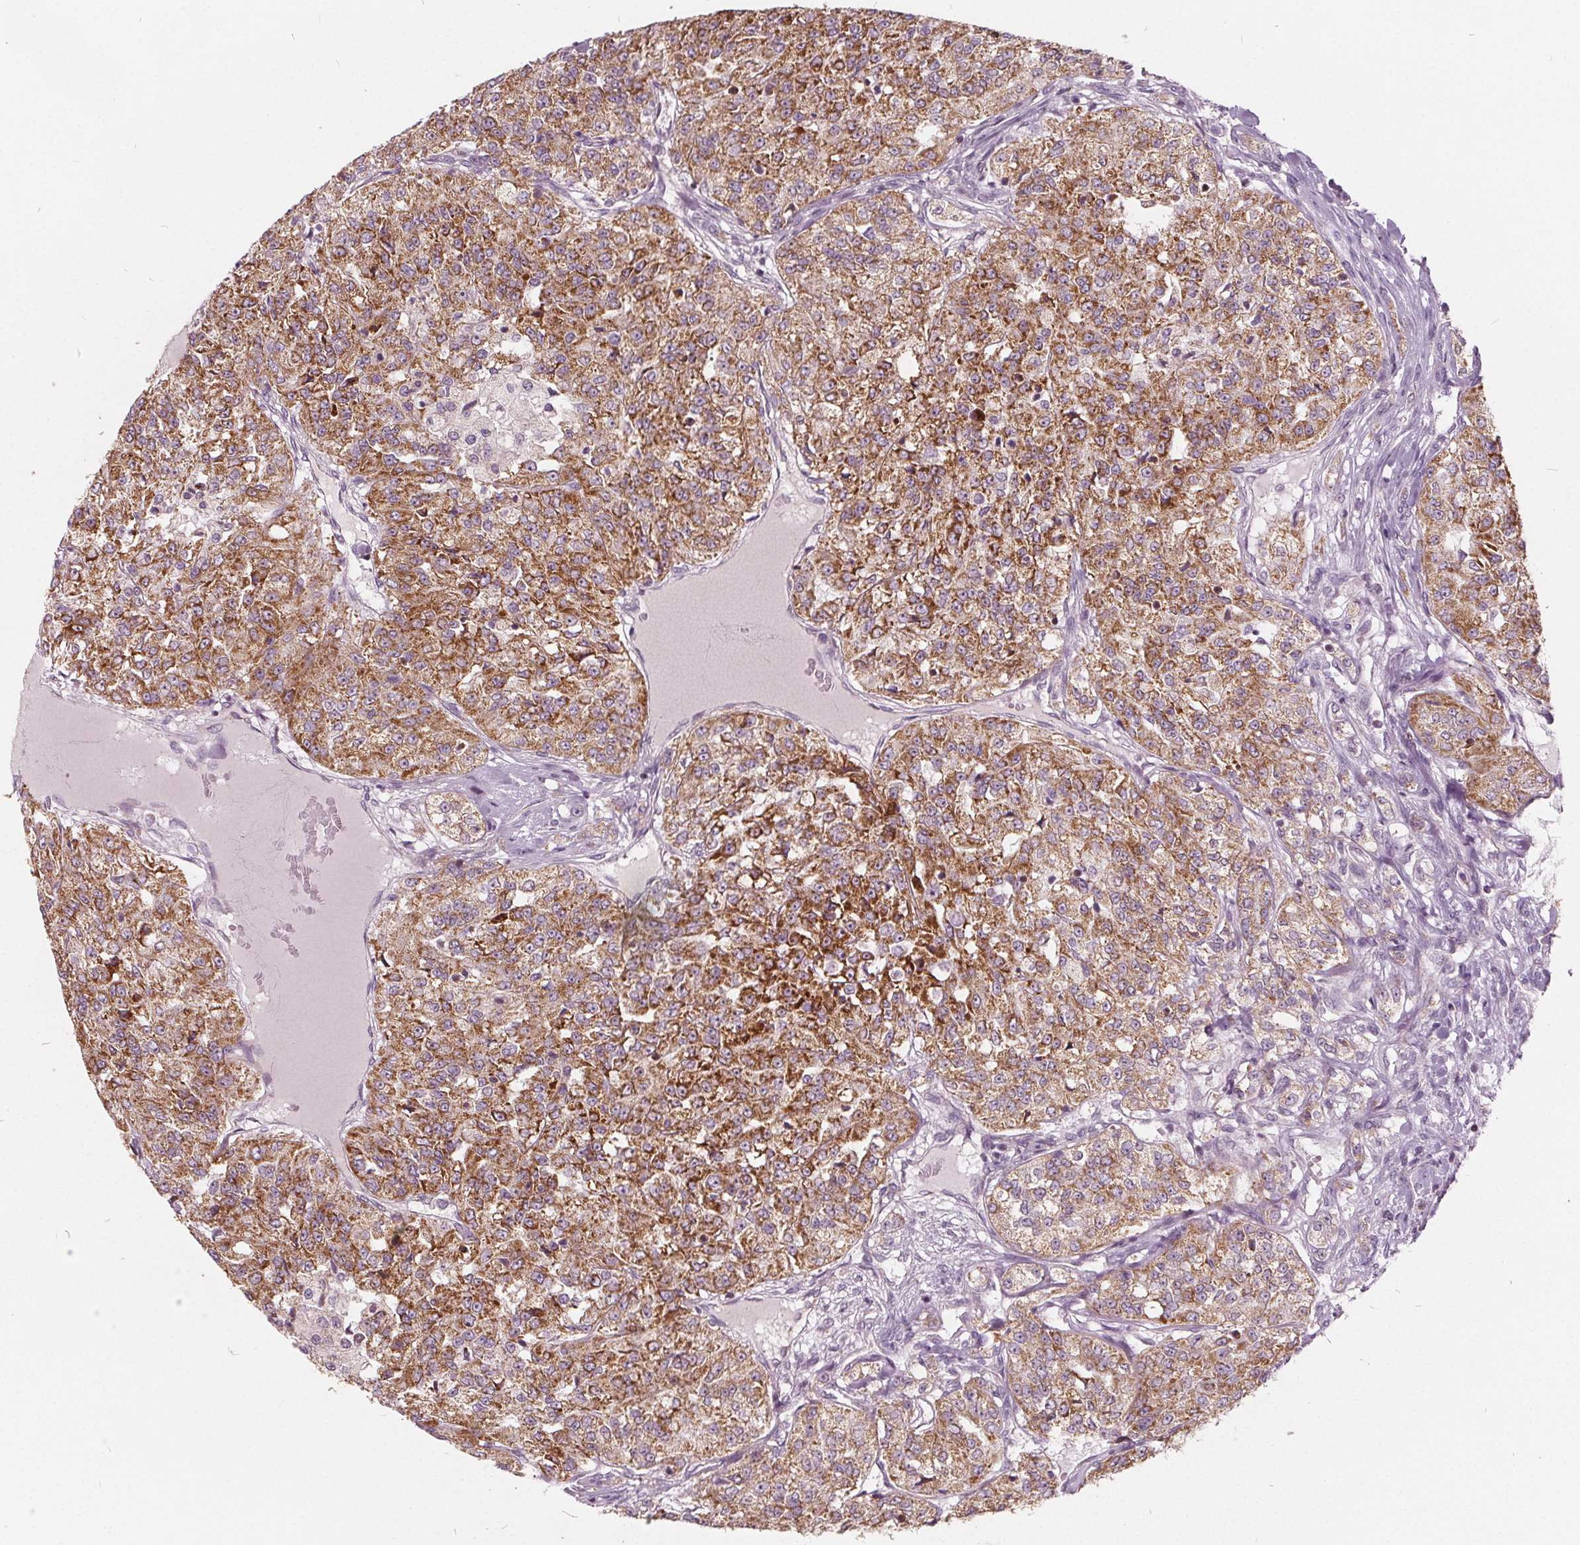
{"staining": {"intensity": "moderate", "quantity": ">75%", "location": "cytoplasmic/membranous"}, "tissue": "renal cancer", "cell_type": "Tumor cells", "image_type": "cancer", "snomed": [{"axis": "morphology", "description": "Adenocarcinoma, NOS"}, {"axis": "topography", "description": "Kidney"}], "caption": "Renal cancer (adenocarcinoma) stained with immunohistochemistry displays moderate cytoplasmic/membranous positivity in about >75% of tumor cells.", "gene": "ECI2", "patient": {"sex": "female", "age": 63}}